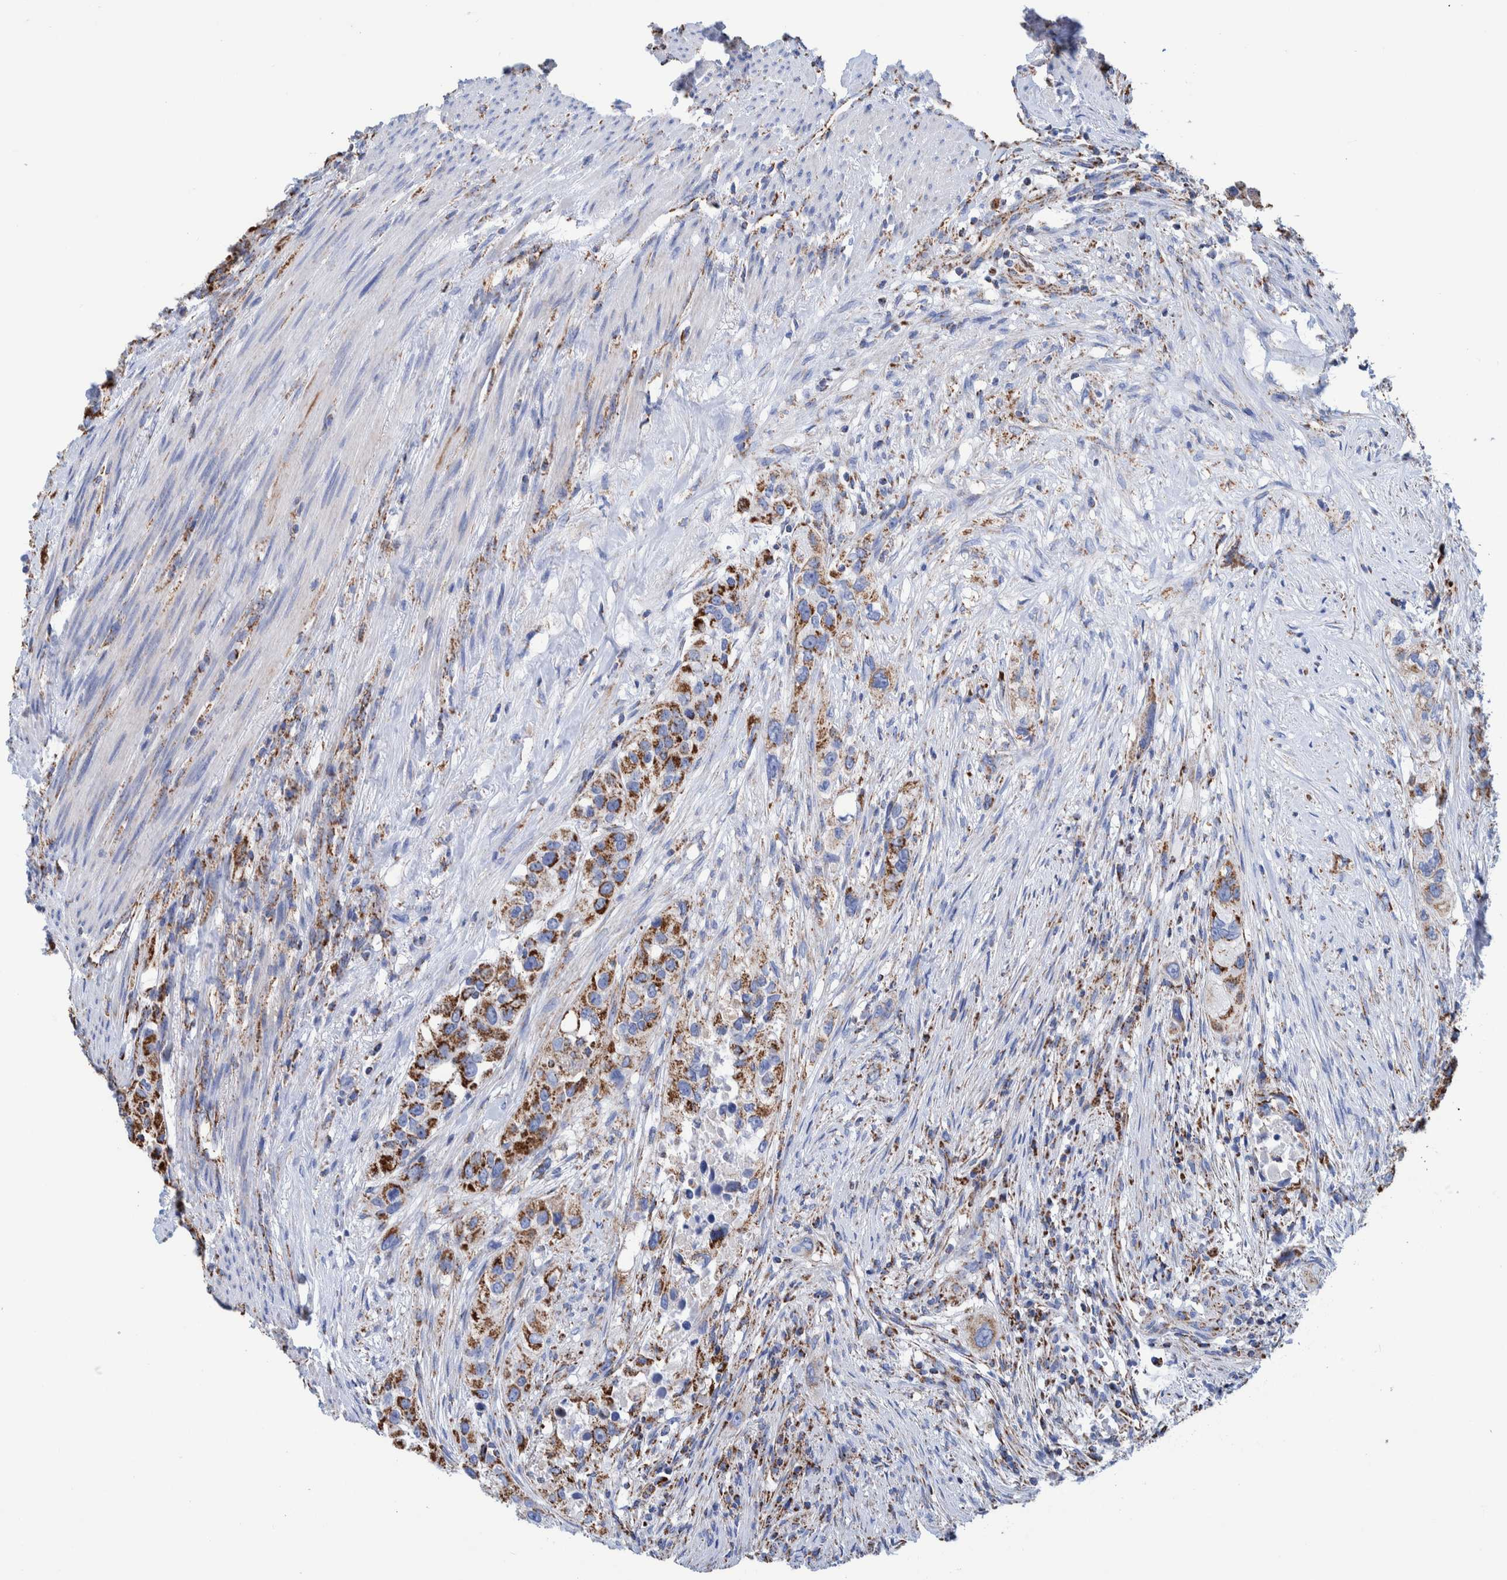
{"staining": {"intensity": "moderate", "quantity": ">75%", "location": "cytoplasmic/membranous"}, "tissue": "urothelial cancer", "cell_type": "Tumor cells", "image_type": "cancer", "snomed": [{"axis": "morphology", "description": "Urothelial carcinoma, High grade"}, {"axis": "topography", "description": "Urinary bladder"}], "caption": "High-grade urothelial carcinoma was stained to show a protein in brown. There is medium levels of moderate cytoplasmic/membranous expression in about >75% of tumor cells.", "gene": "DECR1", "patient": {"sex": "female", "age": 80}}